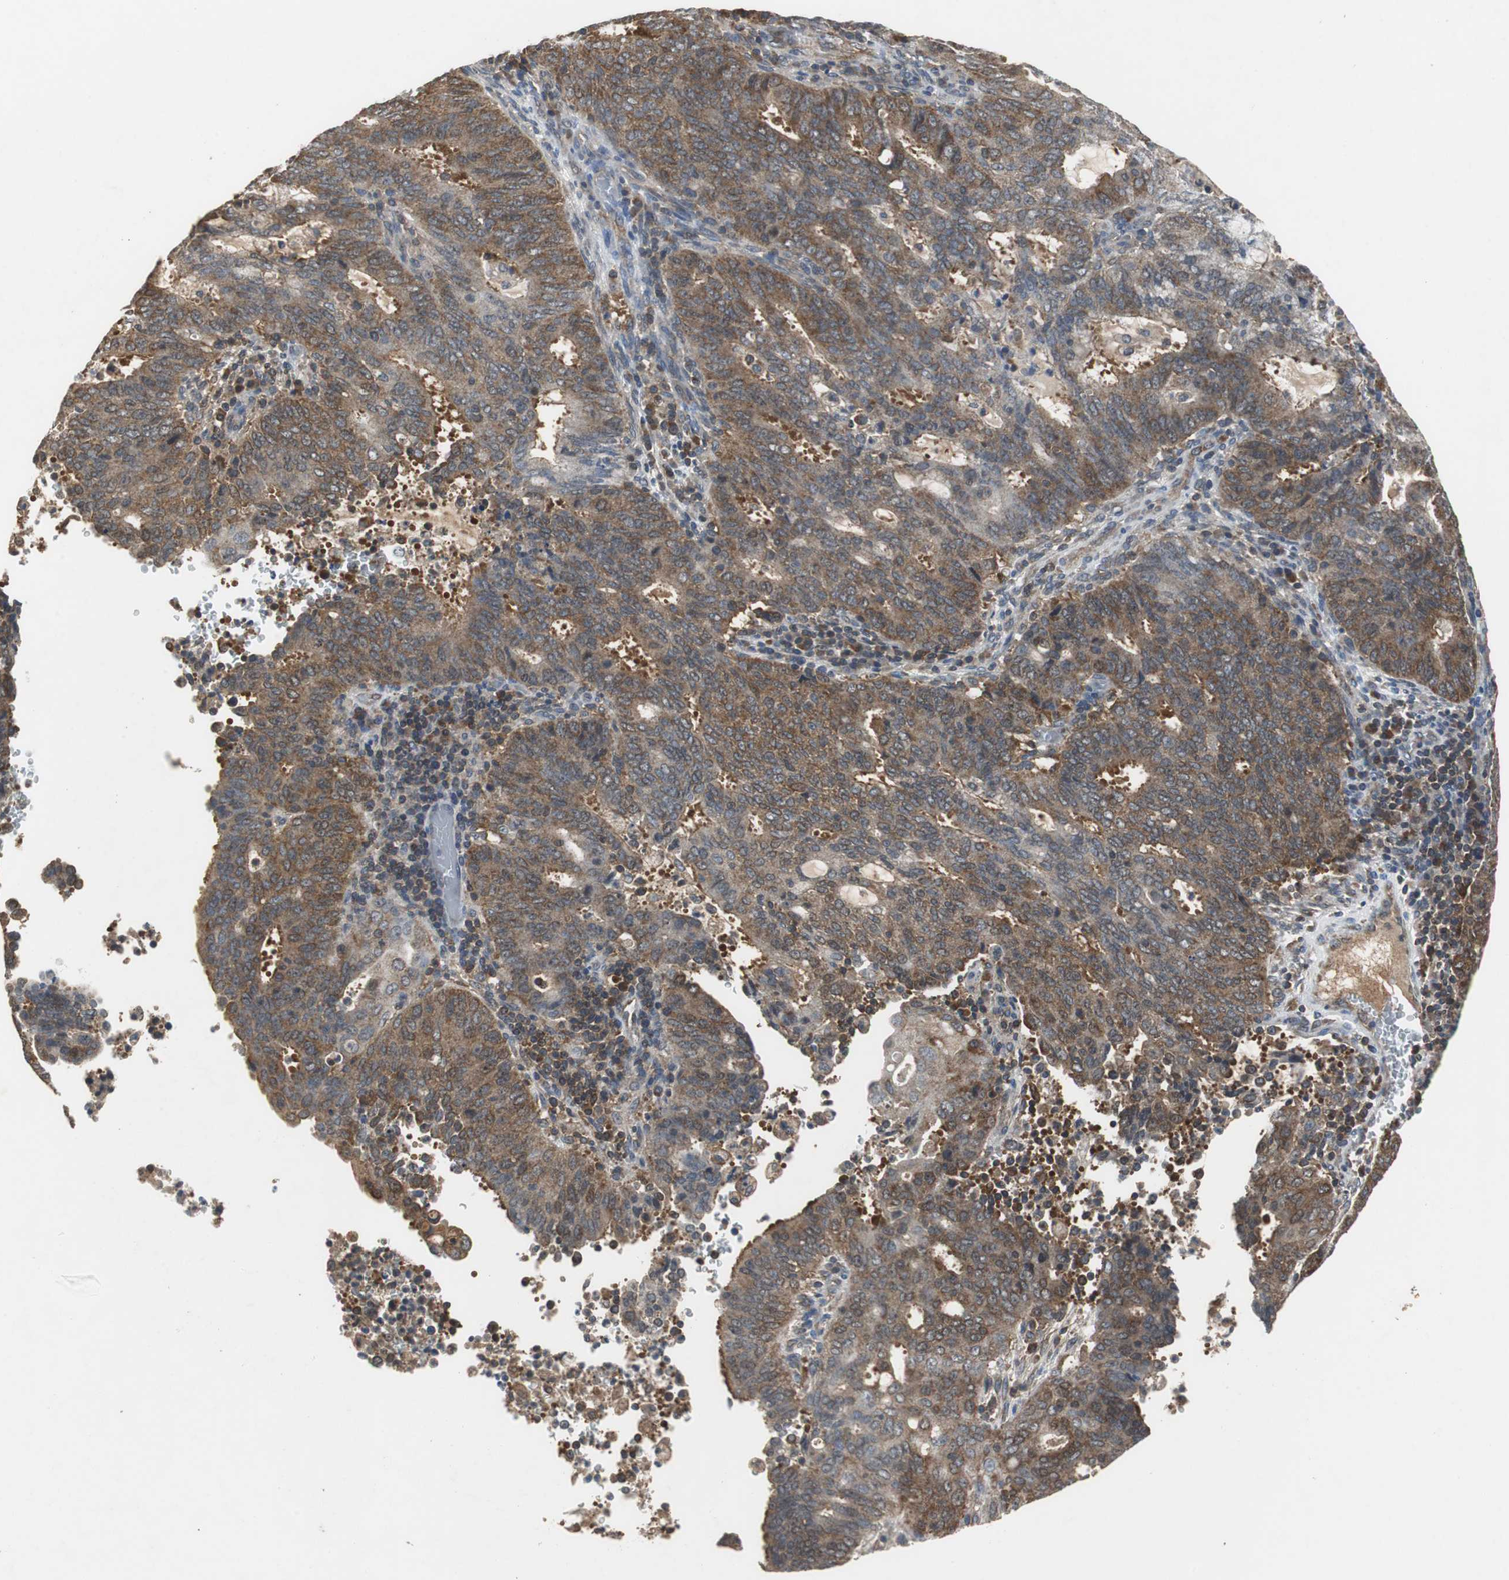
{"staining": {"intensity": "strong", "quantity": ">75%", "location": "cytoplasmic/membranous"}, "tissue": "cervical cancer", "cell_type": "Tumor cells", "image_type": "cancer", "snomed": [{"axis": "morphology", "description": "Adenocarcinoma, NOS"}, {"axis": "topography", "description": "Cervix"}], "caption": "Cervical cancer (adenocarcinoma) tissue reveals strong cytoplasmic/membranous staining in approximately >75% of tumor cells, visualized by immunohistochemistry.", "gene": "VBP1", "patient": {"sex": "female", "age": 44}}